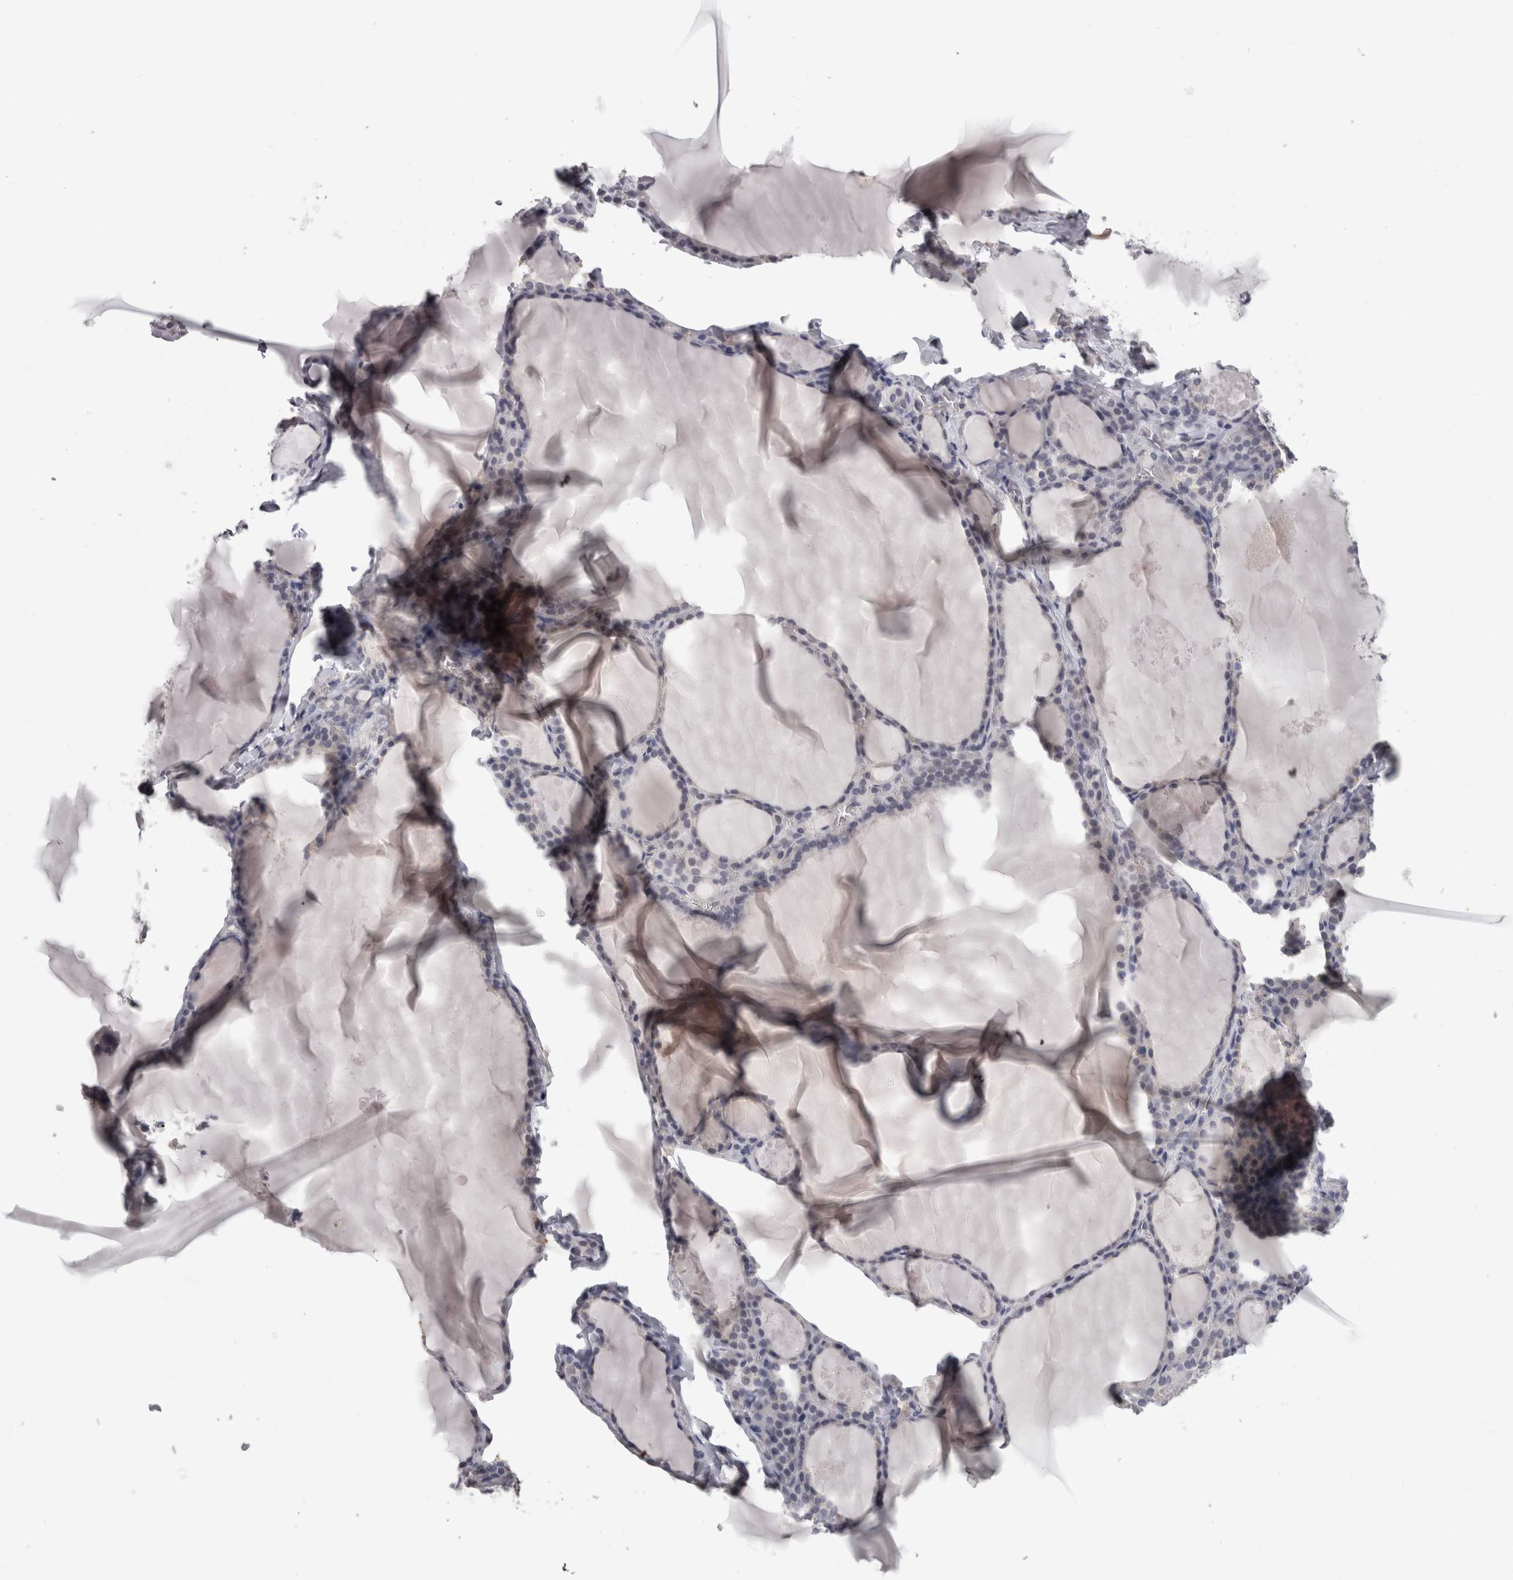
{"staining": {"intensity": "negative", "quantity": "none", "location": "none"}, "tissue": "thyroid gland", "cell_type": "Glandular cells", "image_type": "normal", "snomed": [{"axis": "morphology", "description": "Normal tissue, NOS"}, {"axis": "topography", "description": "Thyroid gland"}], "caption": "IHC photomicrograph of normal thyroid gland stained for a protein (brown), which shows no staining in glandular cells. The staining is performed using DAB (3,3'-diaminobenzidine) brown chromogen with nuclei counter-stained in using hematoxylin.", "gene": "LYZL6", "patient": {"sex": "male", "age": 56}}